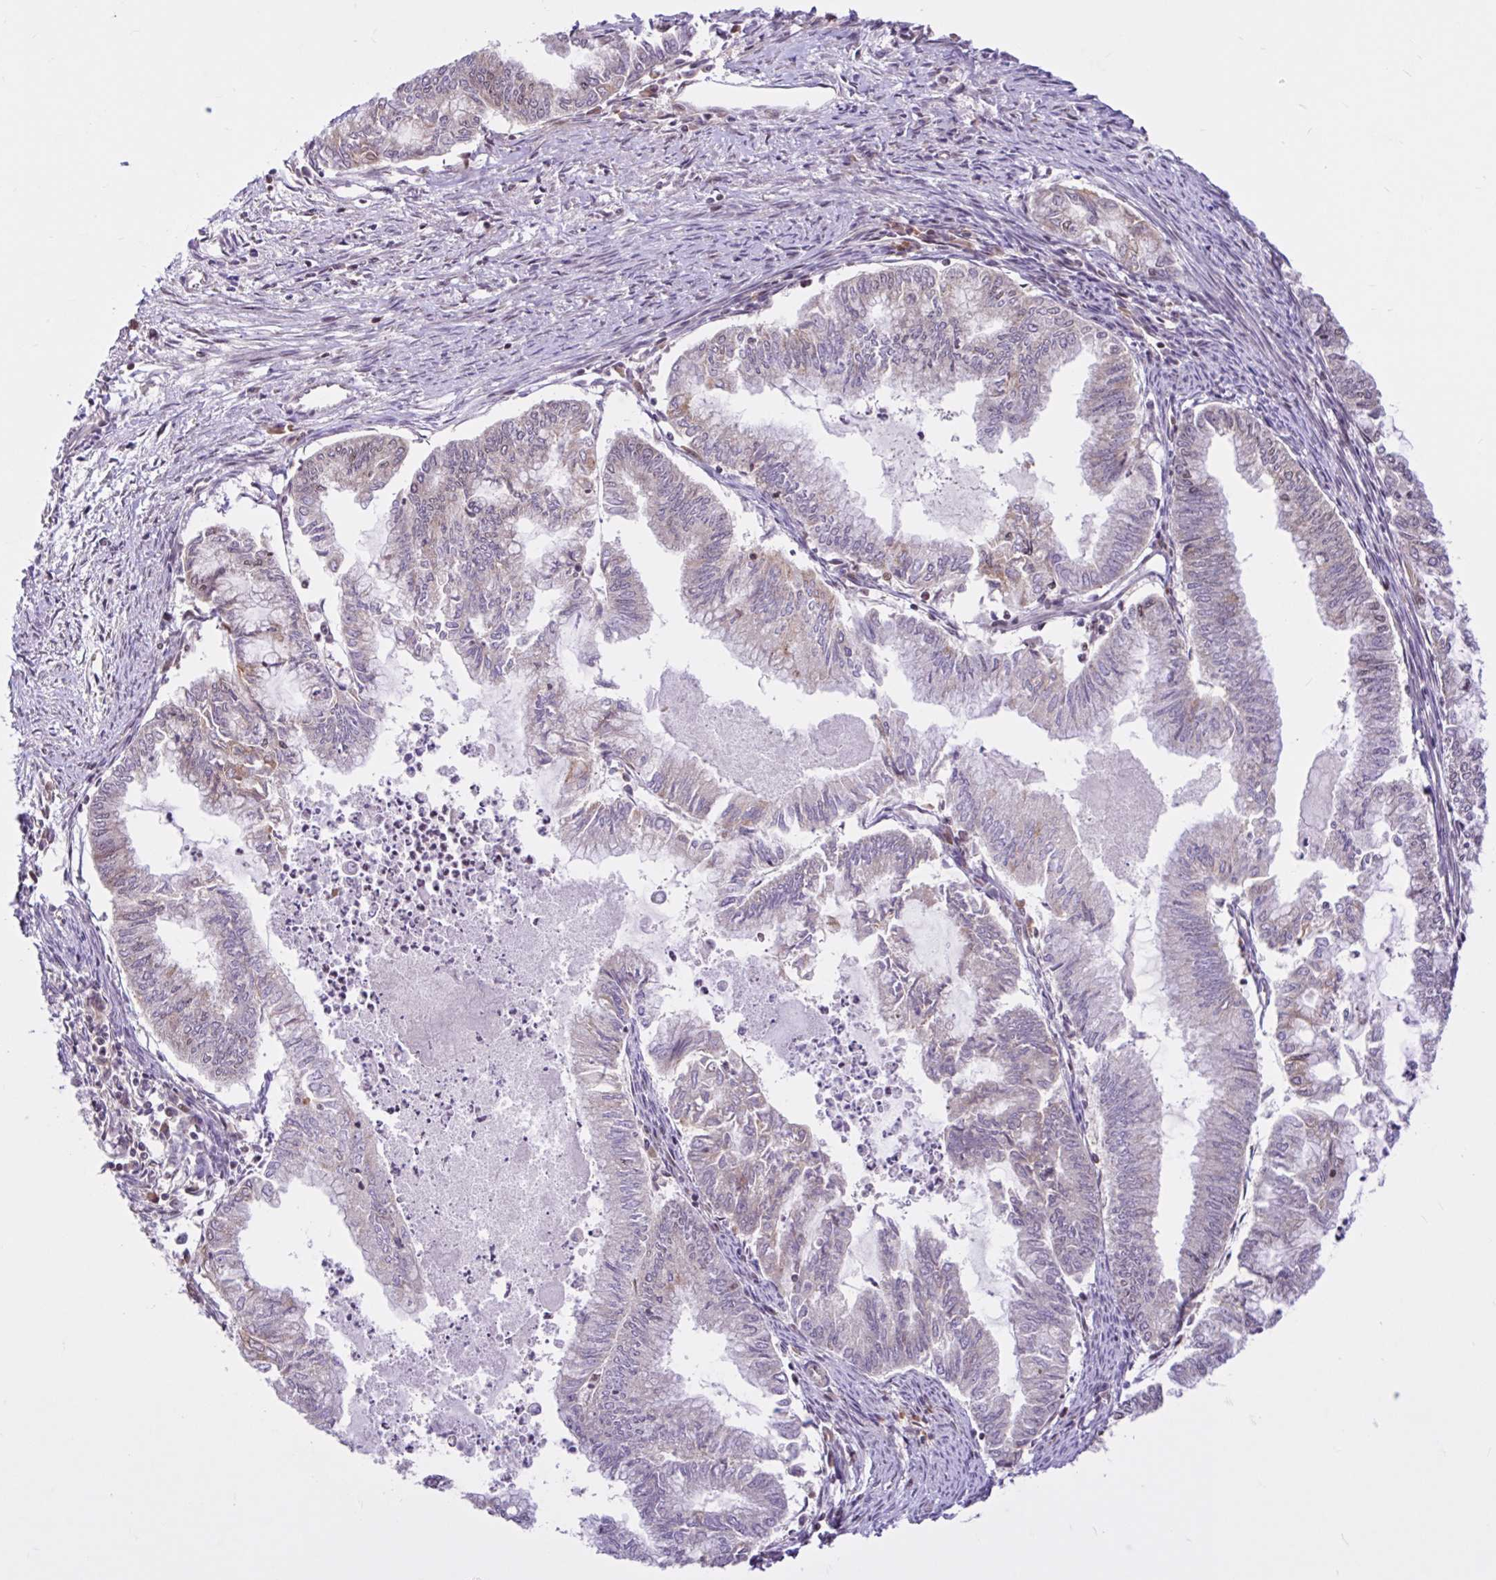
{"staining": {"intensity": "weak", "quantity": "<25%", "location": "cytoplasmic/membranous"}, "tissue": "endometrial cancer", "cell_type": "Tumor cells", "image_type": "cancer", "snomed": [{"axis": "morphology", "description": "Adenocarcinoma, NOS"}, {"axis": "topography", "description": "Endometrium"}], "caption": "Immunohistochemistry (IHC) image of human endometrial cancer (adenocarcinoma) stained for a protein (brown), which shows no expression in tumor cells. Nuclei are stained in blue.", "gene": "CCDC12", "patient": {"sex": "female", "age": 79}}